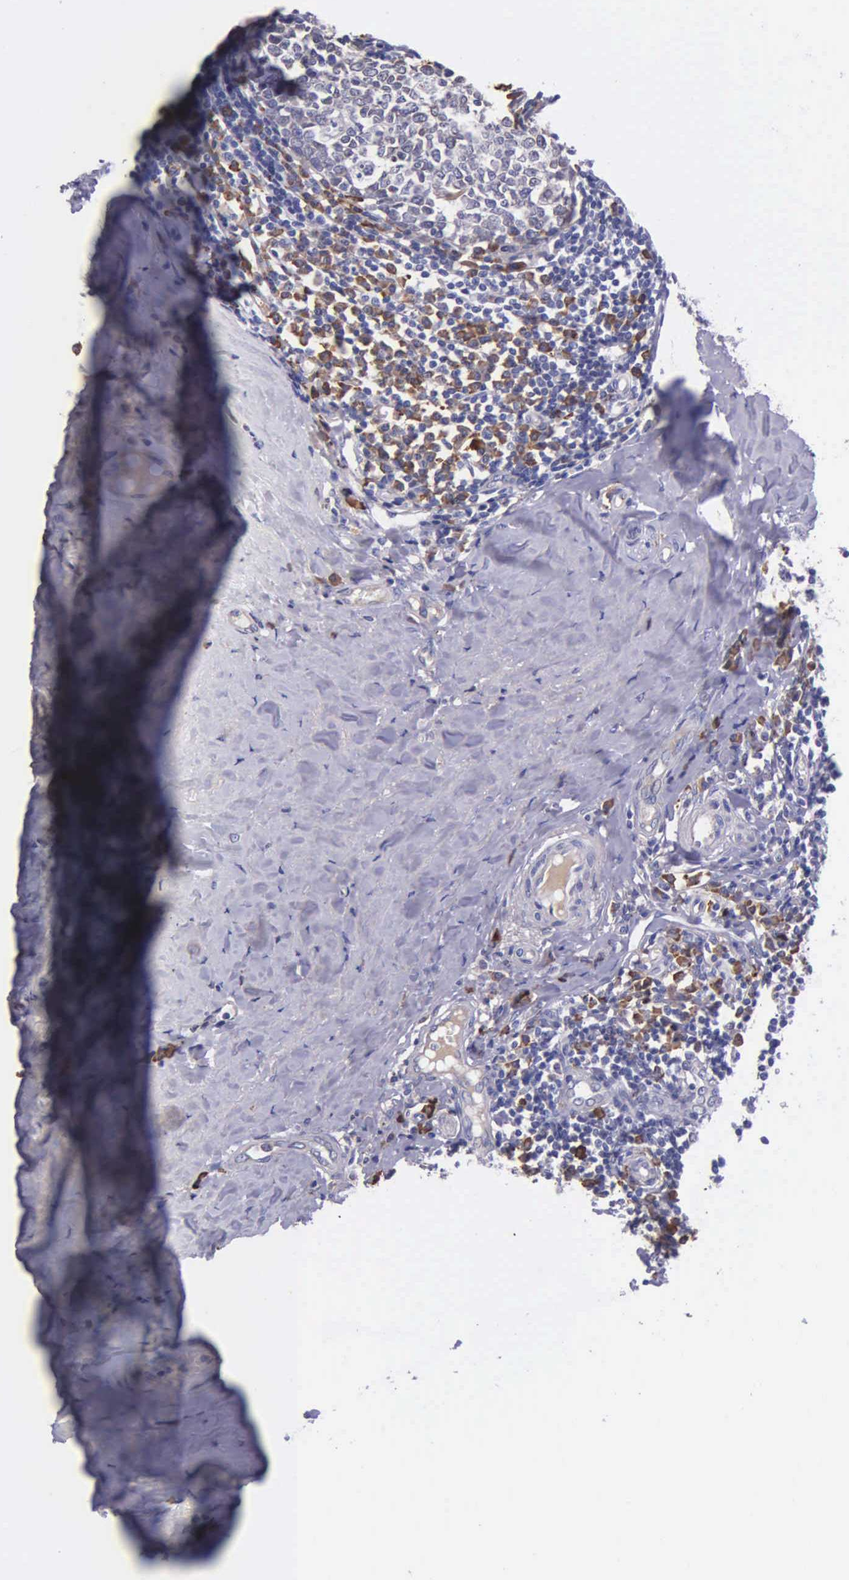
{"staining": {"intensity": "moderate", "quantity": "<25%", "location": "cytoplasmic/membranous"}, "tissue": "tonsil", "cell_type": "Germinal center cells", "image_type": "normal", "snomed": [{"axis": "morphology", "description": "Normal tissue, NOS"}, {"axis": "topography", "description": "Tonsil"}], "caption": "Tonsil stained with DAB IHC demonstrates low levels of moderate cytoplasmic/membranous positivity in about <25% of germinal center cells.", "gene": "ZC3H12B", "patient": {"sex": "female", "age": 41}}